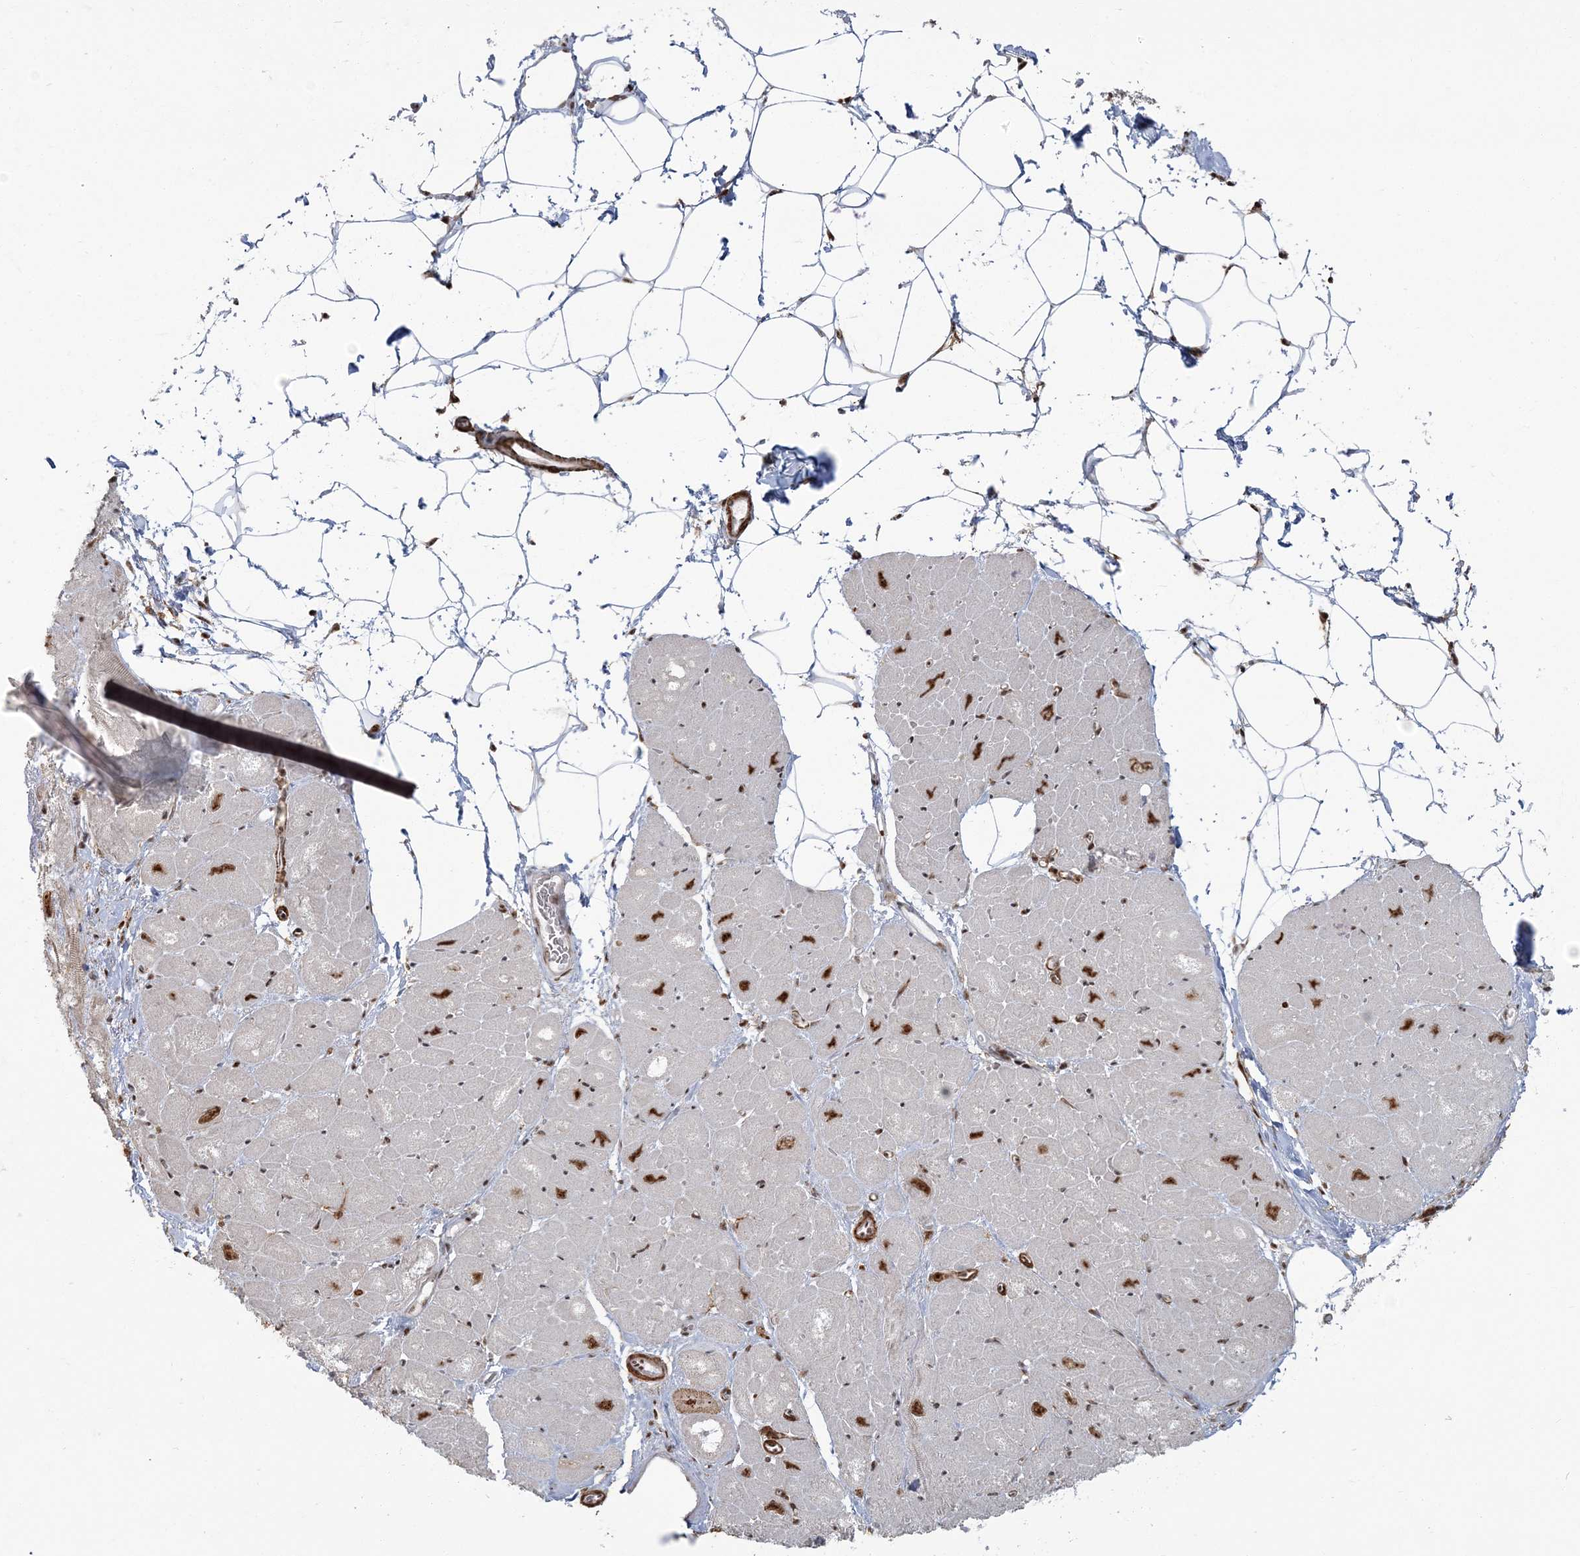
{"staining": {"intensity": "strong", "quantity": "25%-75%", "location": "nuclear"}, "tissue": "heart muscle", "cell_type": "Cardiomyocytes", "image_type": "normal", "snomed": [{"axis": "morphology", "description": "Normal tissue, NOS"}, {"axis": "topography", "description": "Heart"}], "caption": "Immunohistochemistry (DAB (3,3'-diaminobenzidine)) staining of unremarkable heart muscle demonstrates strong nuclear protein staining in about 25%-75% of cardiomyocytes.", "gene": "DDX46", "patient": {"sex": "male", "age": 50}}